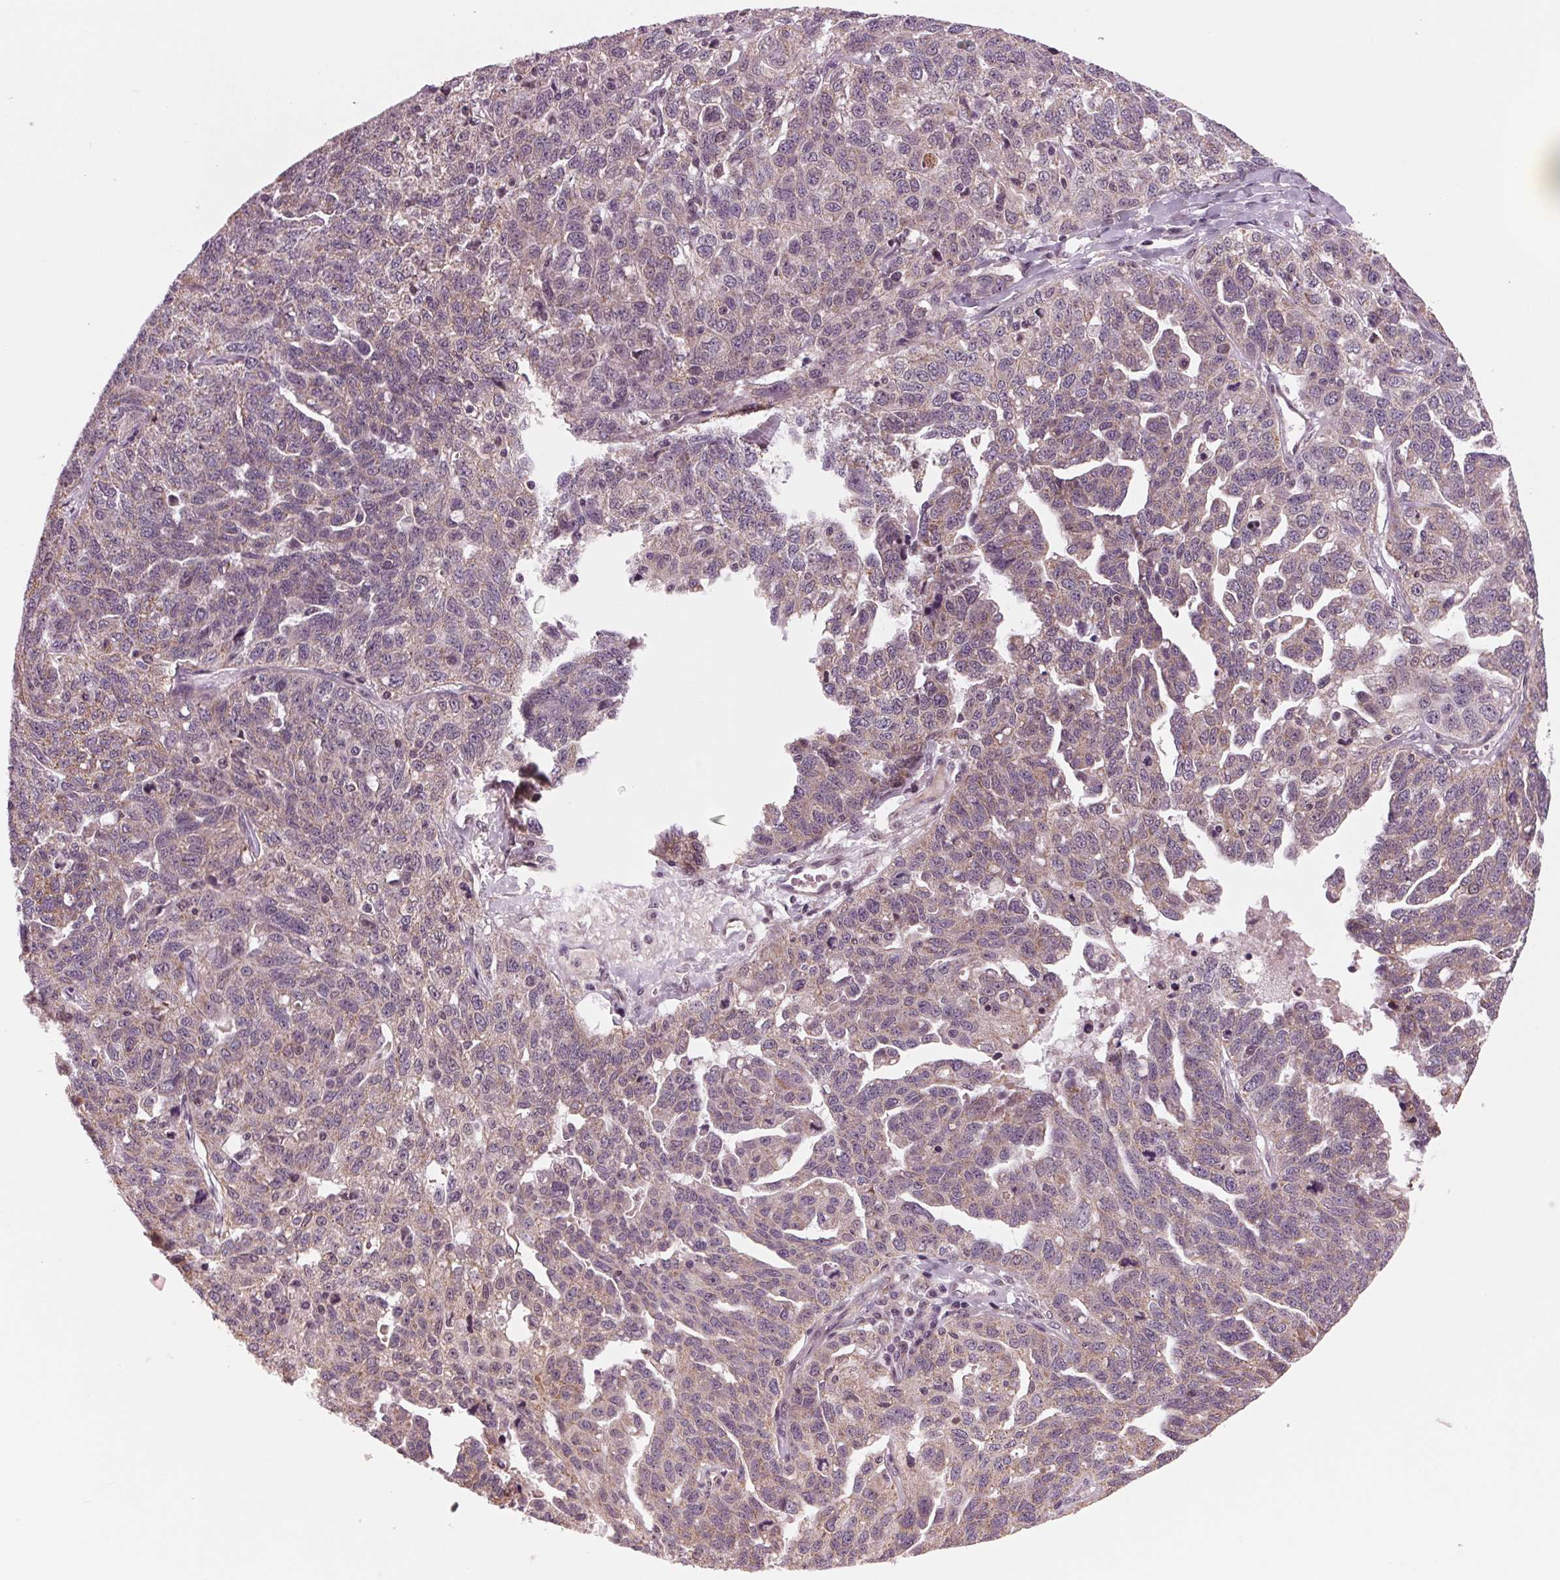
{"staining": {"intensity": "weak", "quantity": "25%-75%", "location": "cytoplasmic/membranous"}, "tissue": "ovarian cancer", "cell_type": "Tumor cells", "image_type": "cancer", "snomed": [{"axis": "morphology", "description": "Cystadenocarcinoma, serous, NOS"}, {"axis": "topography", "description": "Ovary"}], "caption": "Tumor cells reveal low levels of weak cytoplasmic/membranous staining in approximately 25%-75% of cells in serous cystadenocarcinoma (ovarian).", "gene": "STAT3", "patient": {"sex": "female", "age": 71}}